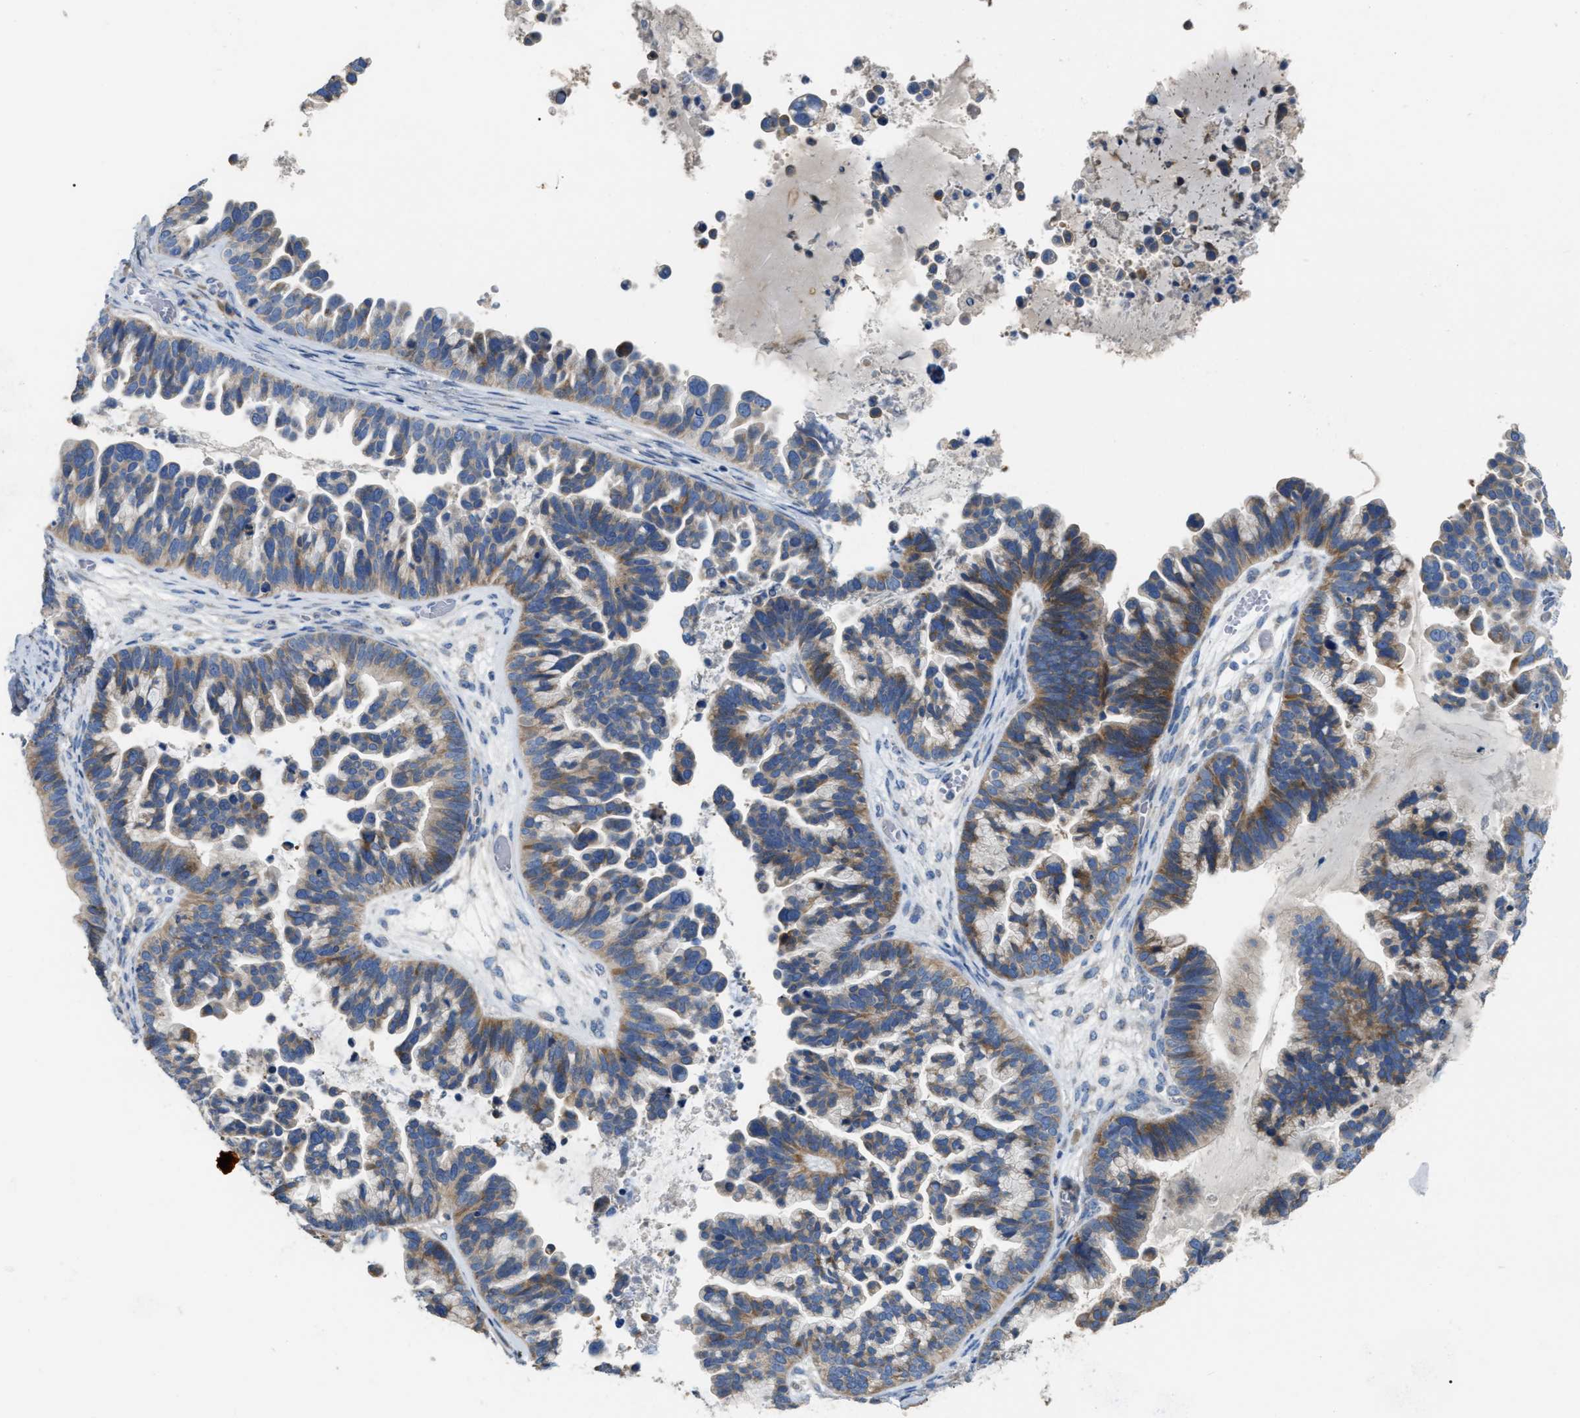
{"staining": {"intensity": "moderate", "quantity": ">75%", "location": "cytoplasmic/membranous"}, "tissue": "ovarian cancer", "cell_type": "Tumor cells", "image_type": "cancer", "snomed": [{"axis": "morphology", "description": "Cystadenocarcinoma, serous, NOS"}, {"axis": "topography", "description": "Ovary"}], "caption": "IHC (DAB) staining of serous cystadenocarcinoma (ovarian) demonstrates moderate cytoplasmic/membranous protein positivity in approximately >75% of tumor cells. (Stains: DAB in brown, nuclei in blue, Microscopy: brightfield microscopy at high magnification).", "gene": "DHX58", "patient": {"sex": "female", "age": 56}}